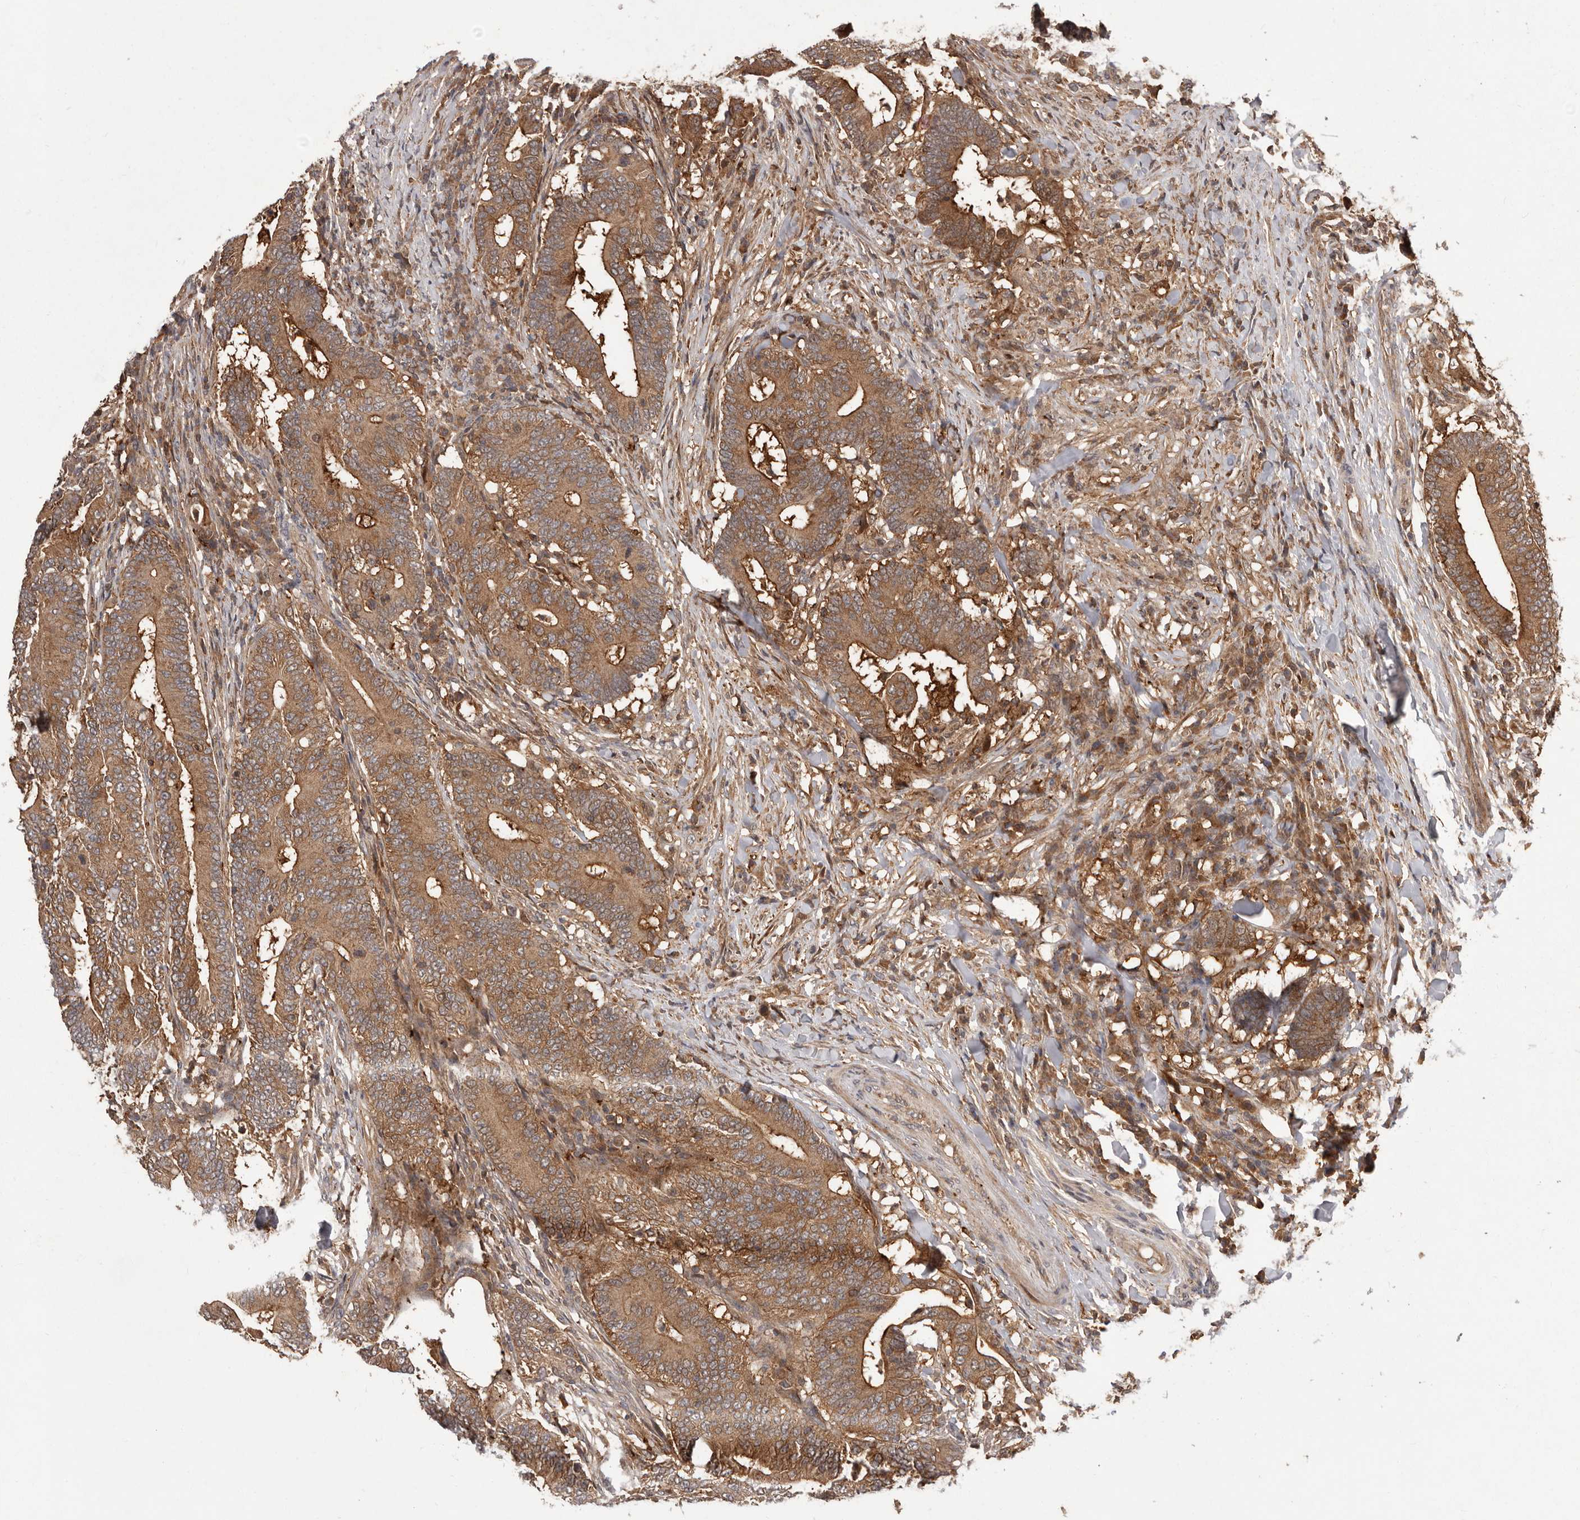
{"staining": {"intensity": "moderate", "quantity": ">75%", "location": "cytoplasmic/membranous"}, "tissue": "colorectal cancer", "cell_type": "Tumor cells", "image_type": "cancer", "snomed": [{"axis": "morphology", "description": "Adenocarcinoma, NOS"}, {"axis": "topography", "description": "Colon"}], "caption": "Immunohistochemical staining of human colorectal cancer (adenocarcinoma) reveals moderate cytoplasmic/membranous protein expression in about >75% of tumor cells.", "gene": "SLC22A3", "patient": {"sex": "female", "age": 66}}